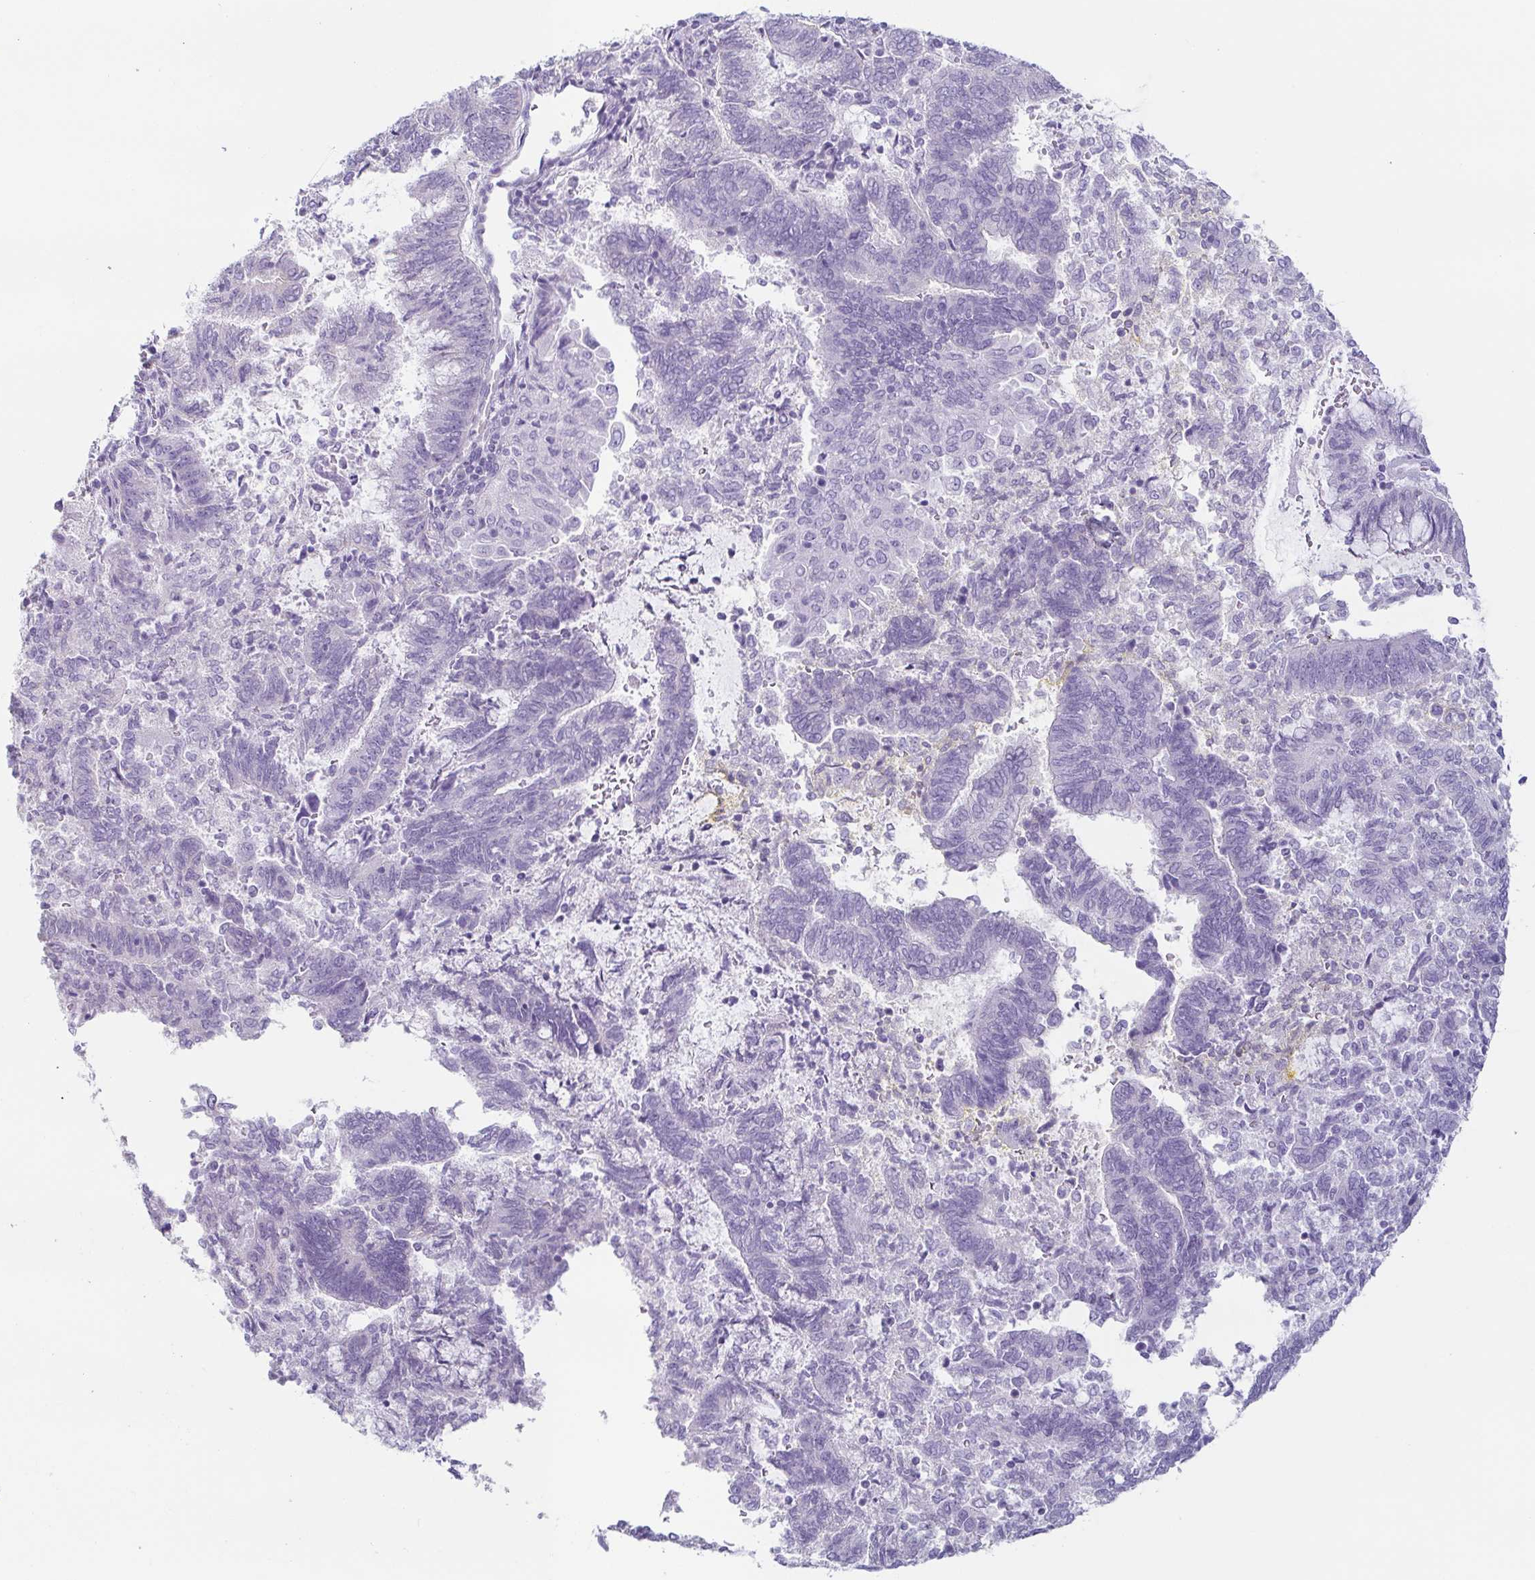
{"staining": {"intensity": "negative", "quantity": "none", "location": "none"}, "tissue": "endometrial cancer", "cell_type": "Tumor cells", "image_type": "cancer", "snomed": [{"axis": "morphology", "description": "Adenocarcinoma, NOS"}, {"axis": "topography", "description": "Endometrium"}], "caption": "A micrograph of human adenocarcinoma (endometrial) is negative for staining in tumor cells.", "gene": "PRR27", "patient": {"sex": "female", "age": 65}}